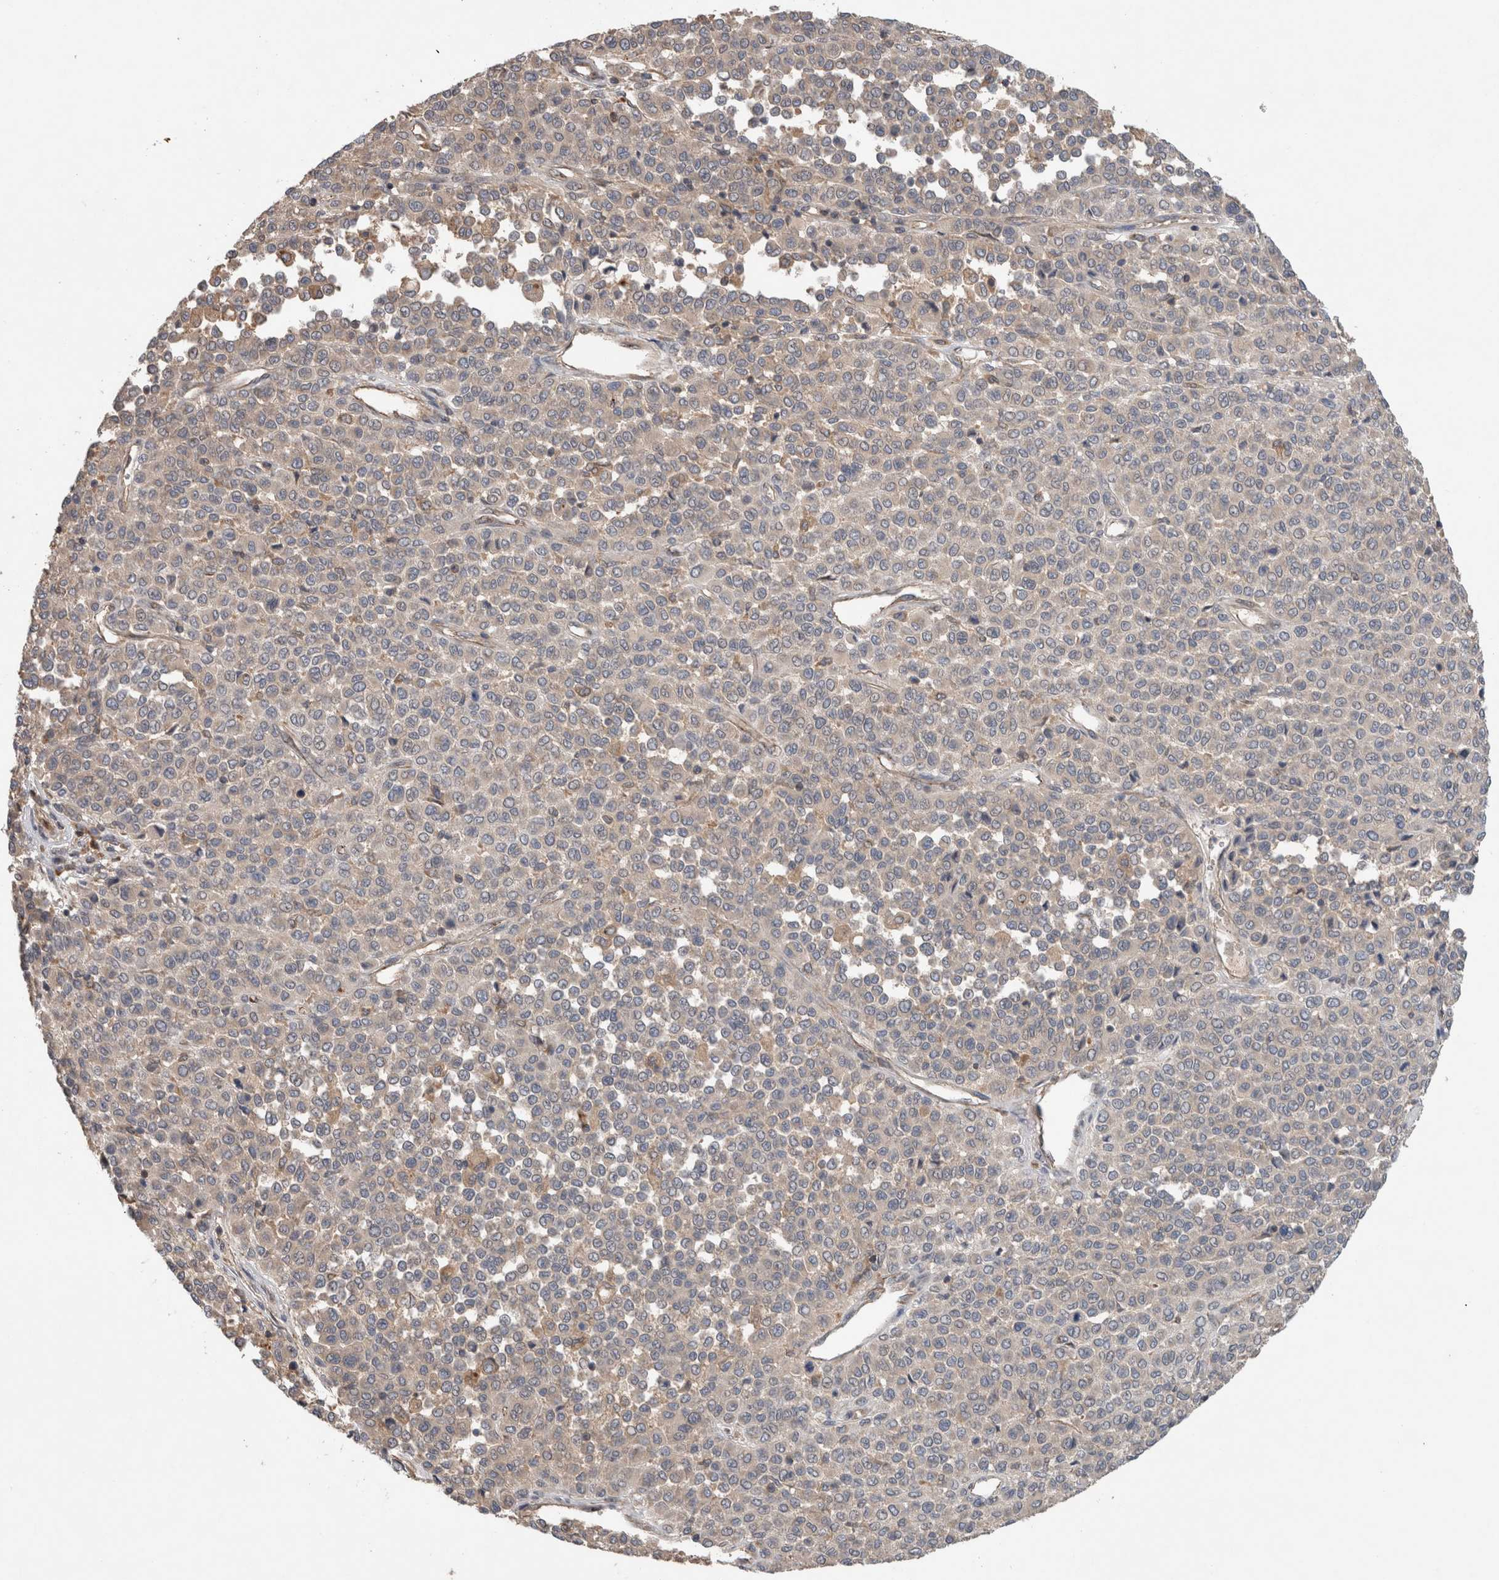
{"staining": {"intensity": "negative", "quantity": "none", "location": "none"}, "tissue": "melanoma", "cell_type": "Tumor cells", "image_type": "cancer", "snomed": [{"axis": "morphology", "description": "Malignant melanoma, Metastatic site"}, {"axis": "topography", "description": "Pancreas"}], "caption": "A high-resolution histopathology image shows immunohistochemistry (IHC) staining of melanoma, which demonstrates no significant staining in tumor cells.", "gene": "TARBP1", "patient": {"sex": "female", "age": 30}}